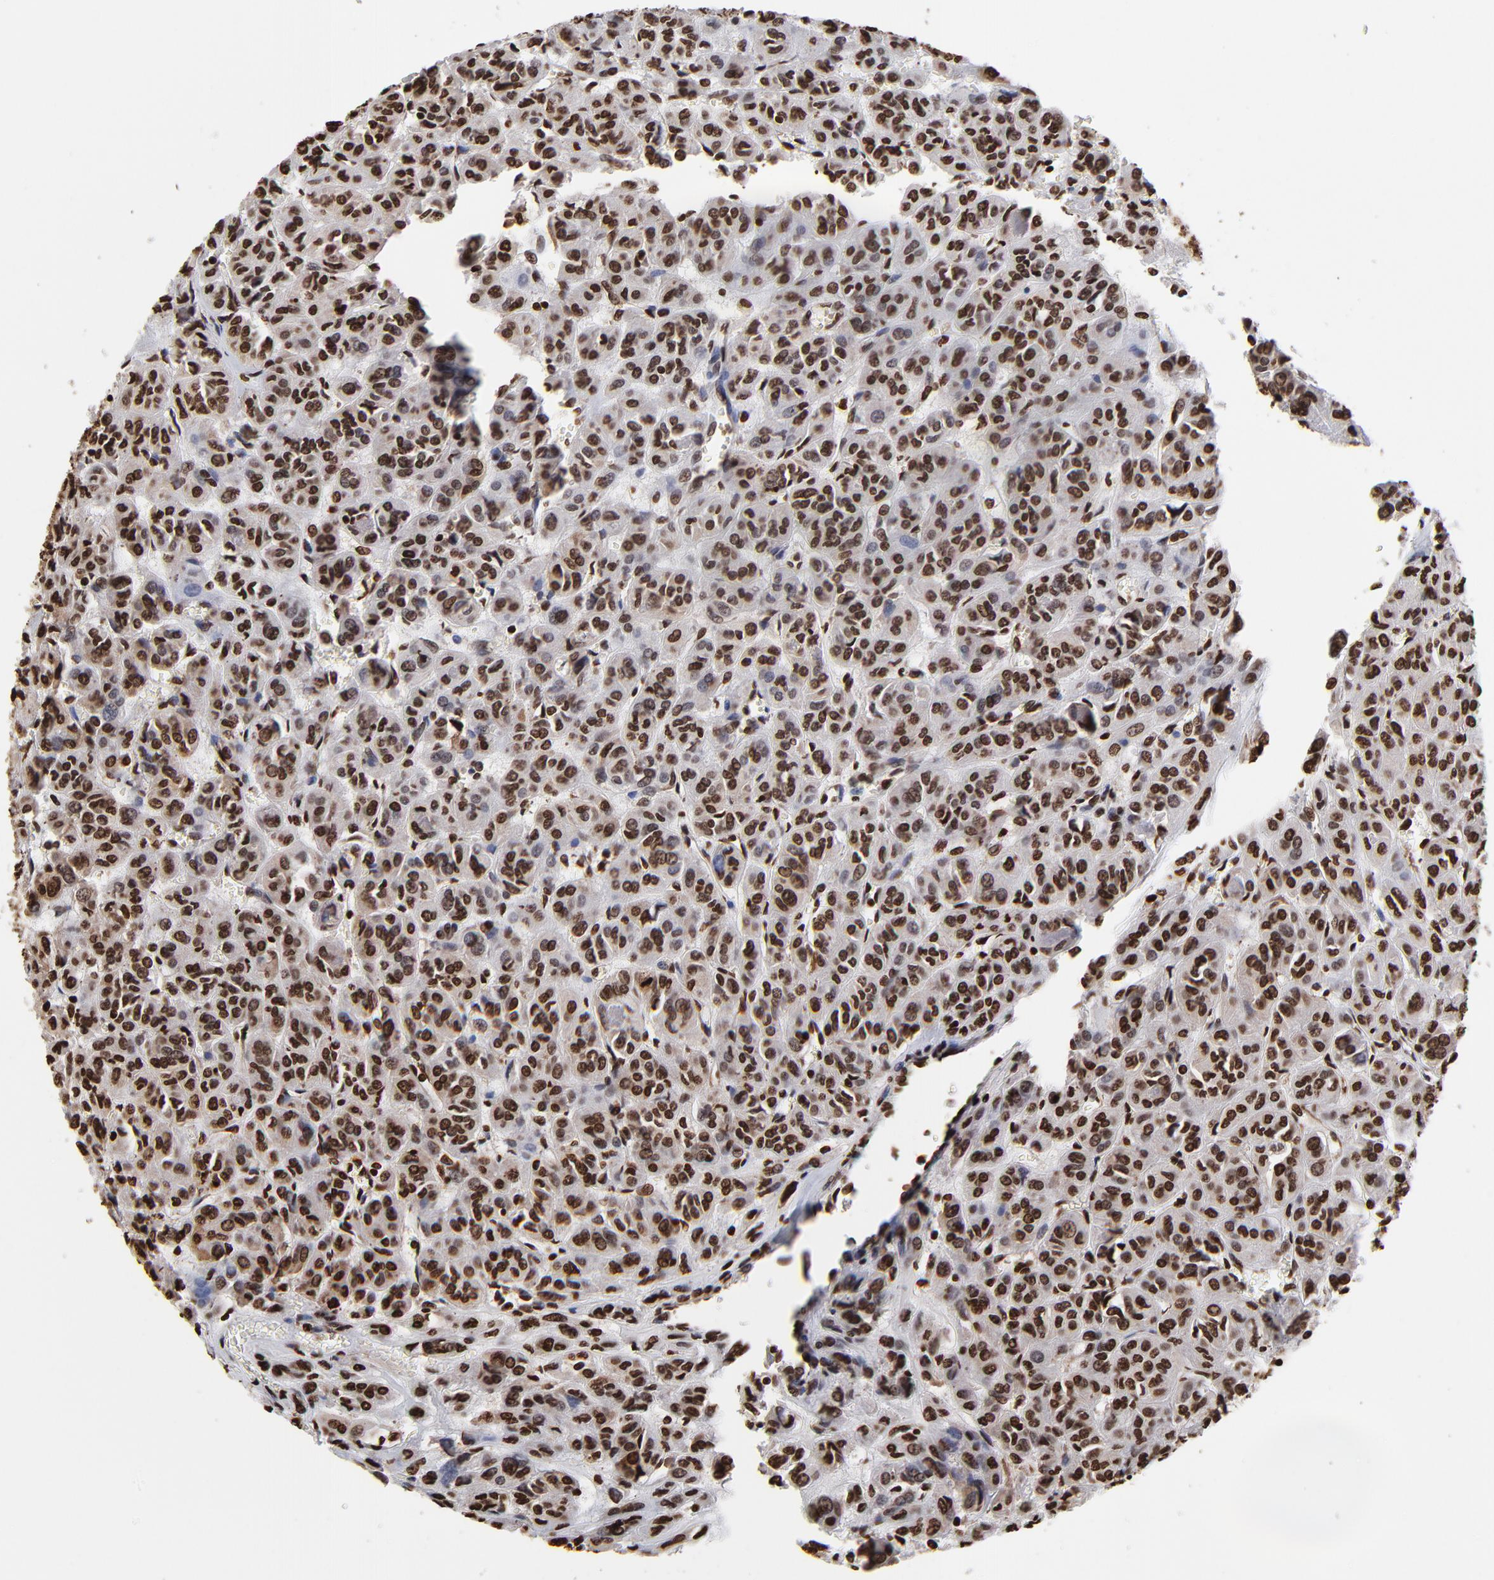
{"staining": {"intensity": "strong", "quantity": ">75%", "location": "nuclear"}, "tissue": "thyroid cancer", "cell_type": "Tumor cells", "image_type": "cancer", "snomed": [{"axis": "morphology", "description": "Follicular adenoma carcinoma, NOS"}, {"axis": "topography", "description": "Thyroid gland"}], "caption": "Strong nuclear protein positivity is appreciated in approximately >75% of tumor cells in thyroid follicular adenoma carcinoma.", "gene": "ZNF544", "patient": {"sex": "female", "age": 71}}